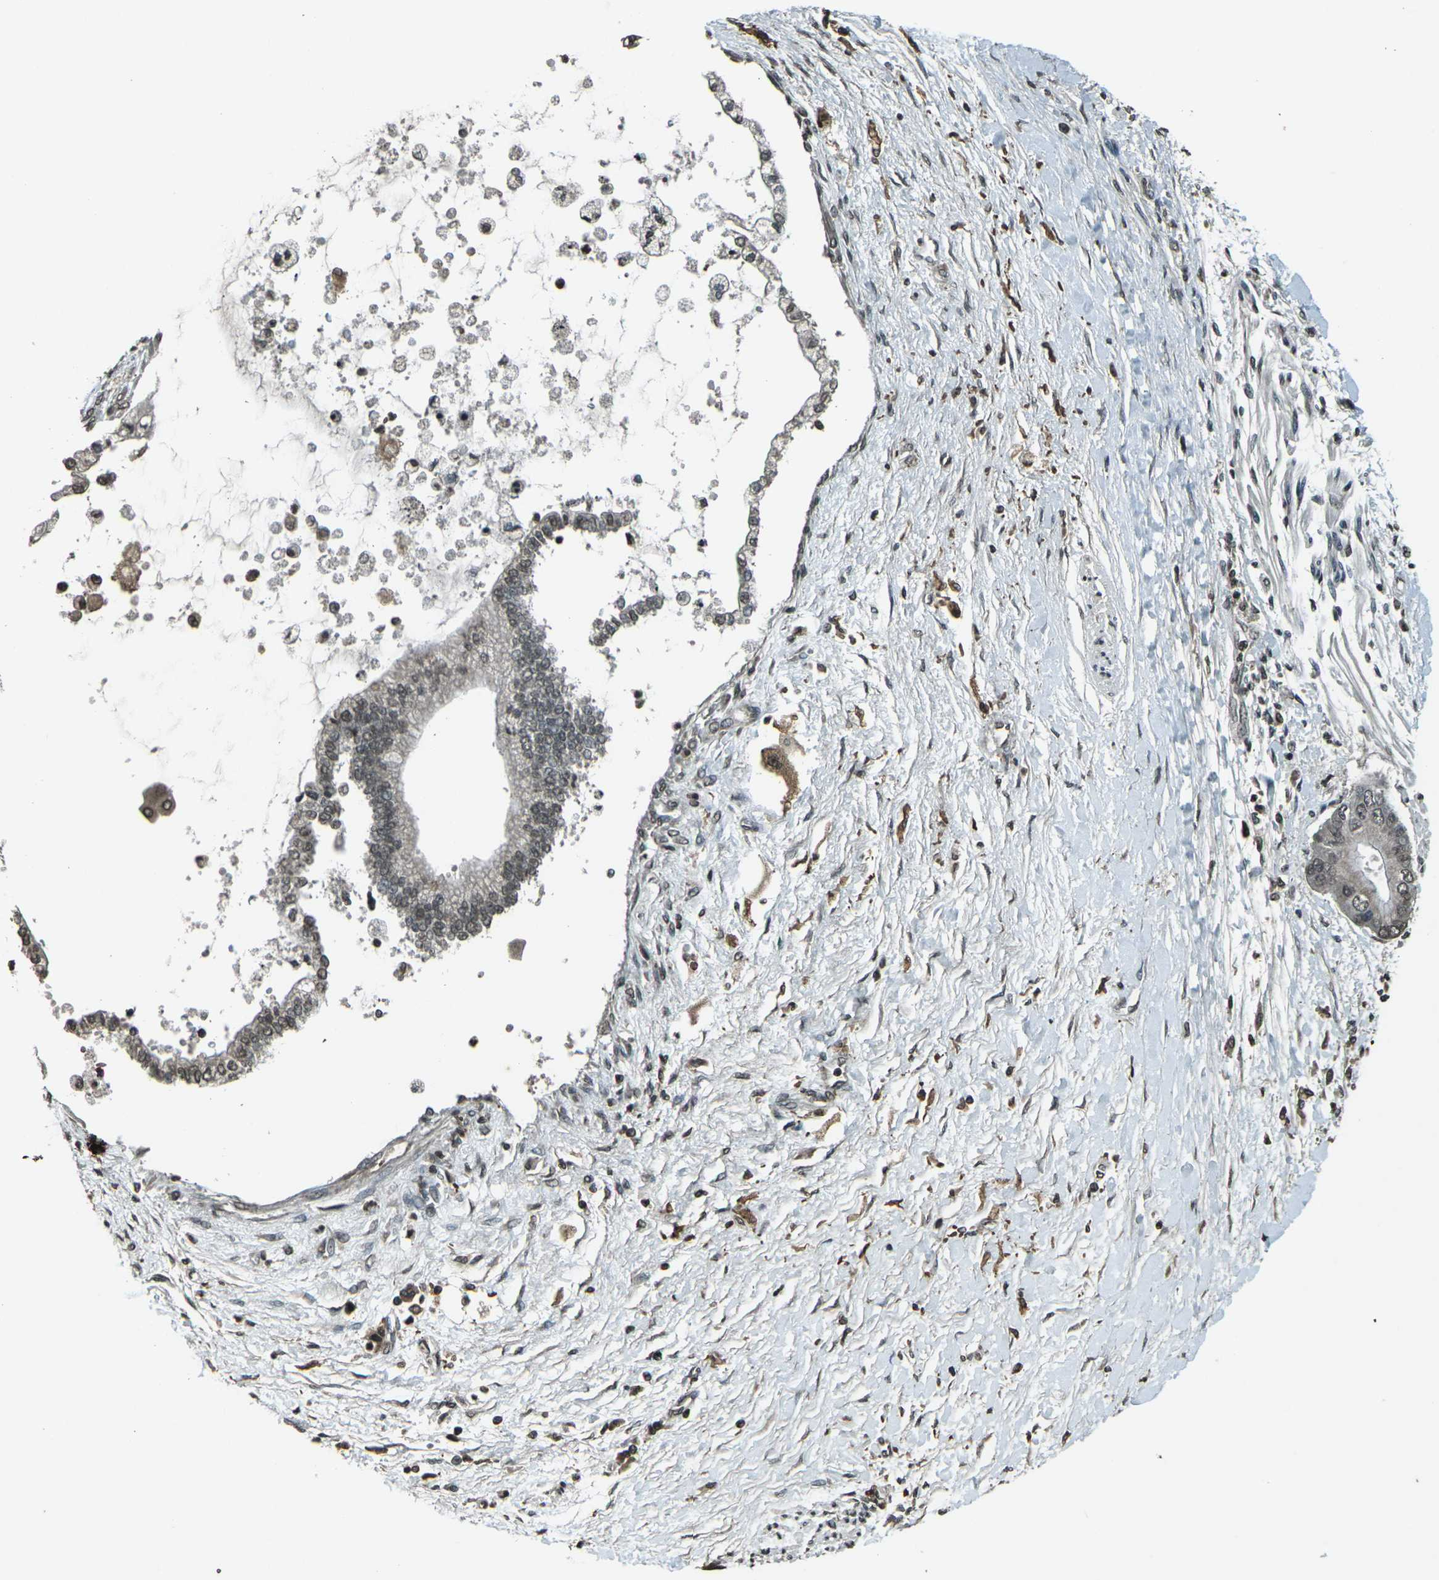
{"staining": {"intensity": "weak", "quantity": ">75%", "location": "nuclear"}, "tissue": "liver cancer", "cell_type": "Tumor cells", "image_type": "cancer", "snomed": [{"axis": "morphology", "description": "Cholangiocarcinoma"}, {"axis": "topography", "description": "Liver"}], "caption": "Cholangiocarcinoma (liver) stained with a protein marker shows weak staining in tumor cells.", "gene": "PRPF8", "patient": {"sex": "male", "age": 50}}